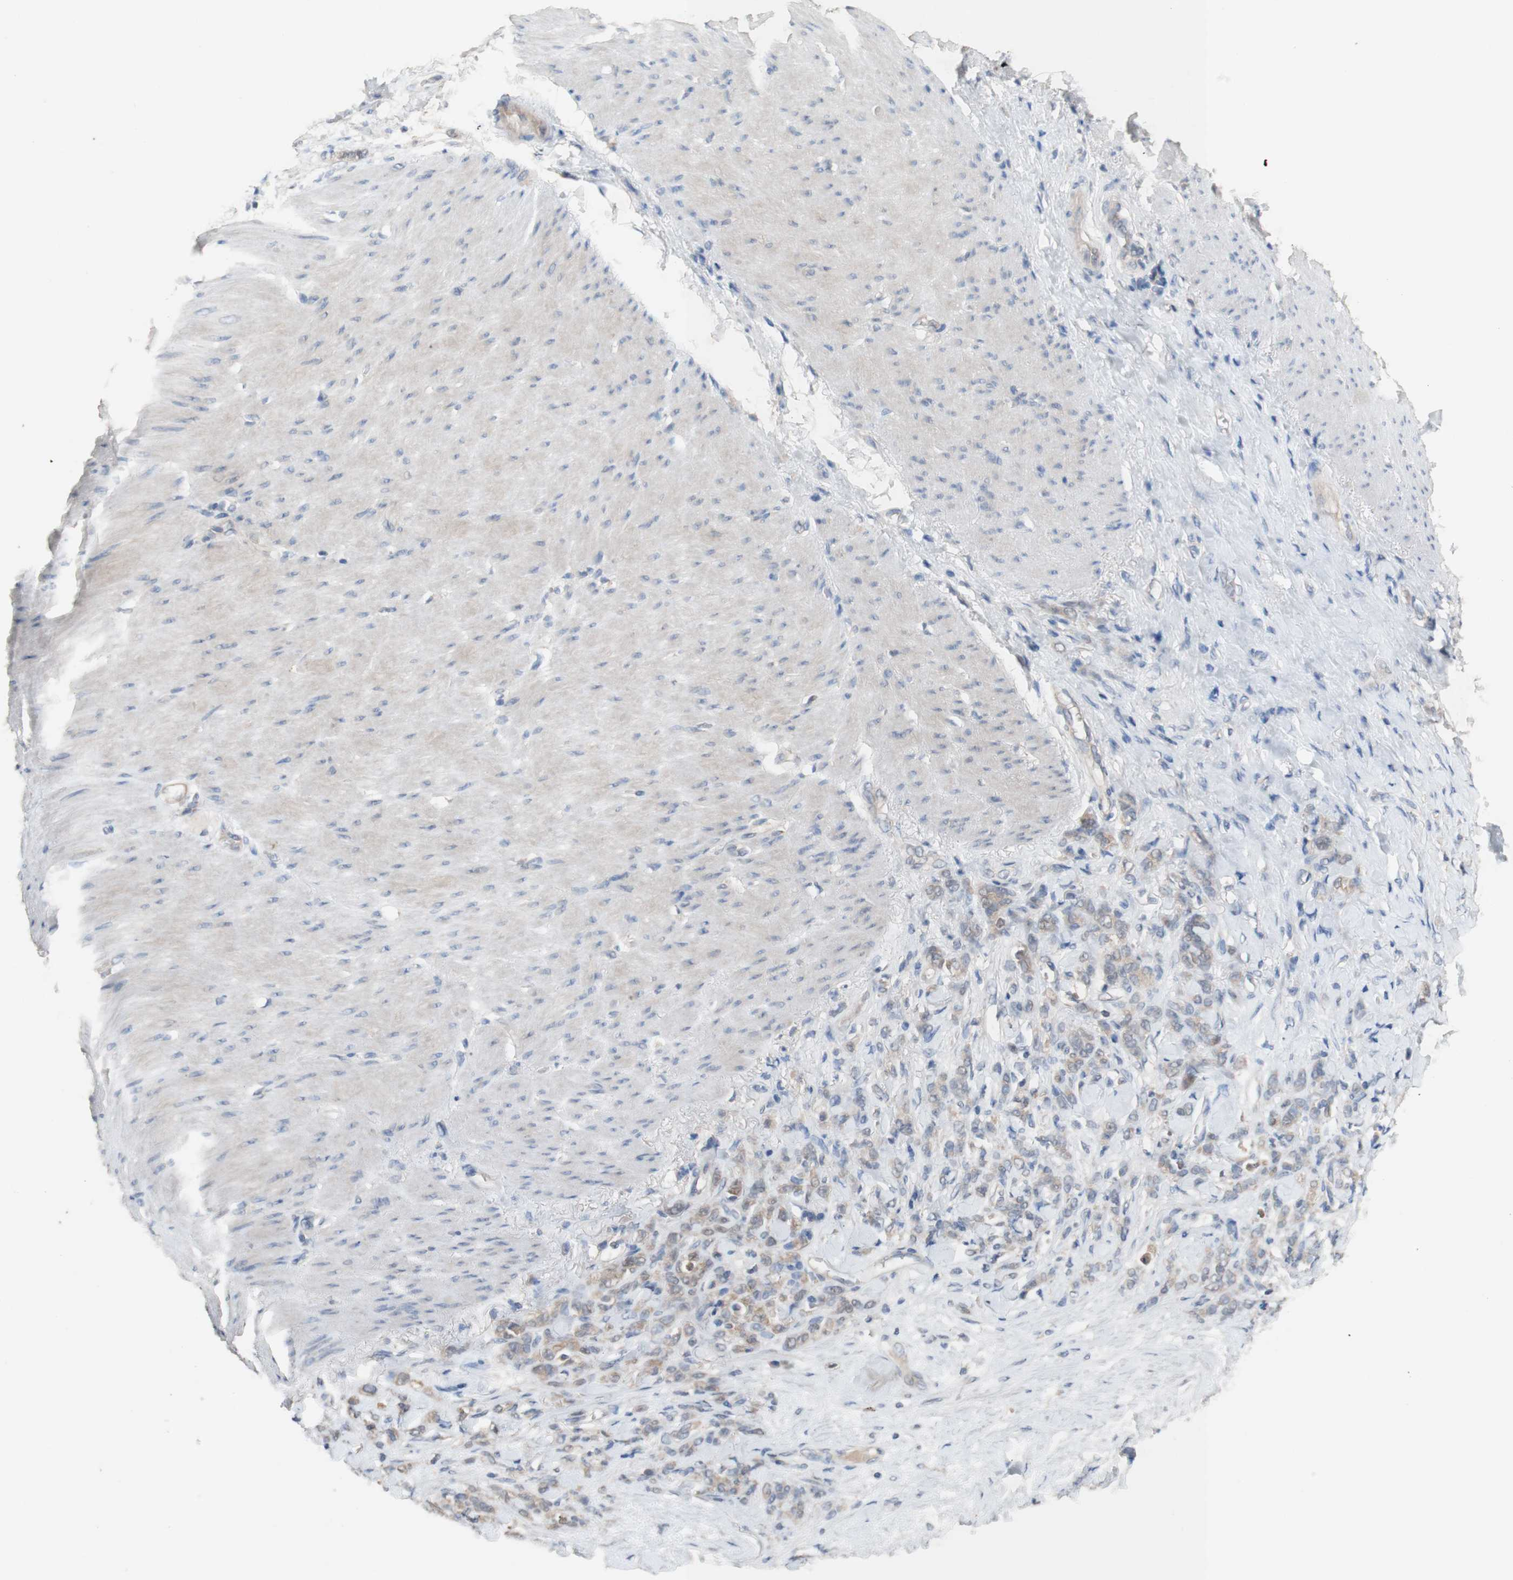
{"staining": {"intensity": "weak", "quantity": ">75%", "location": "cytoplasmic/membranous"}, "tissue": "stomach cancer", "cell_type": "Tumor cells", "image_type": "cancer", "snomed": [{"axis": "morphology", "description": "Adenocarcinoma, NOS"}, {"axis": "topography", "description": "Stomach"}], "caption": "A brown stain labels weak cytoplasmic/membranous positivity of a protein in stomach cancer (adenocarcinoma) tumor cells.", "gene": "PEX2", "patient": {"sex": "male", "age": 82}}